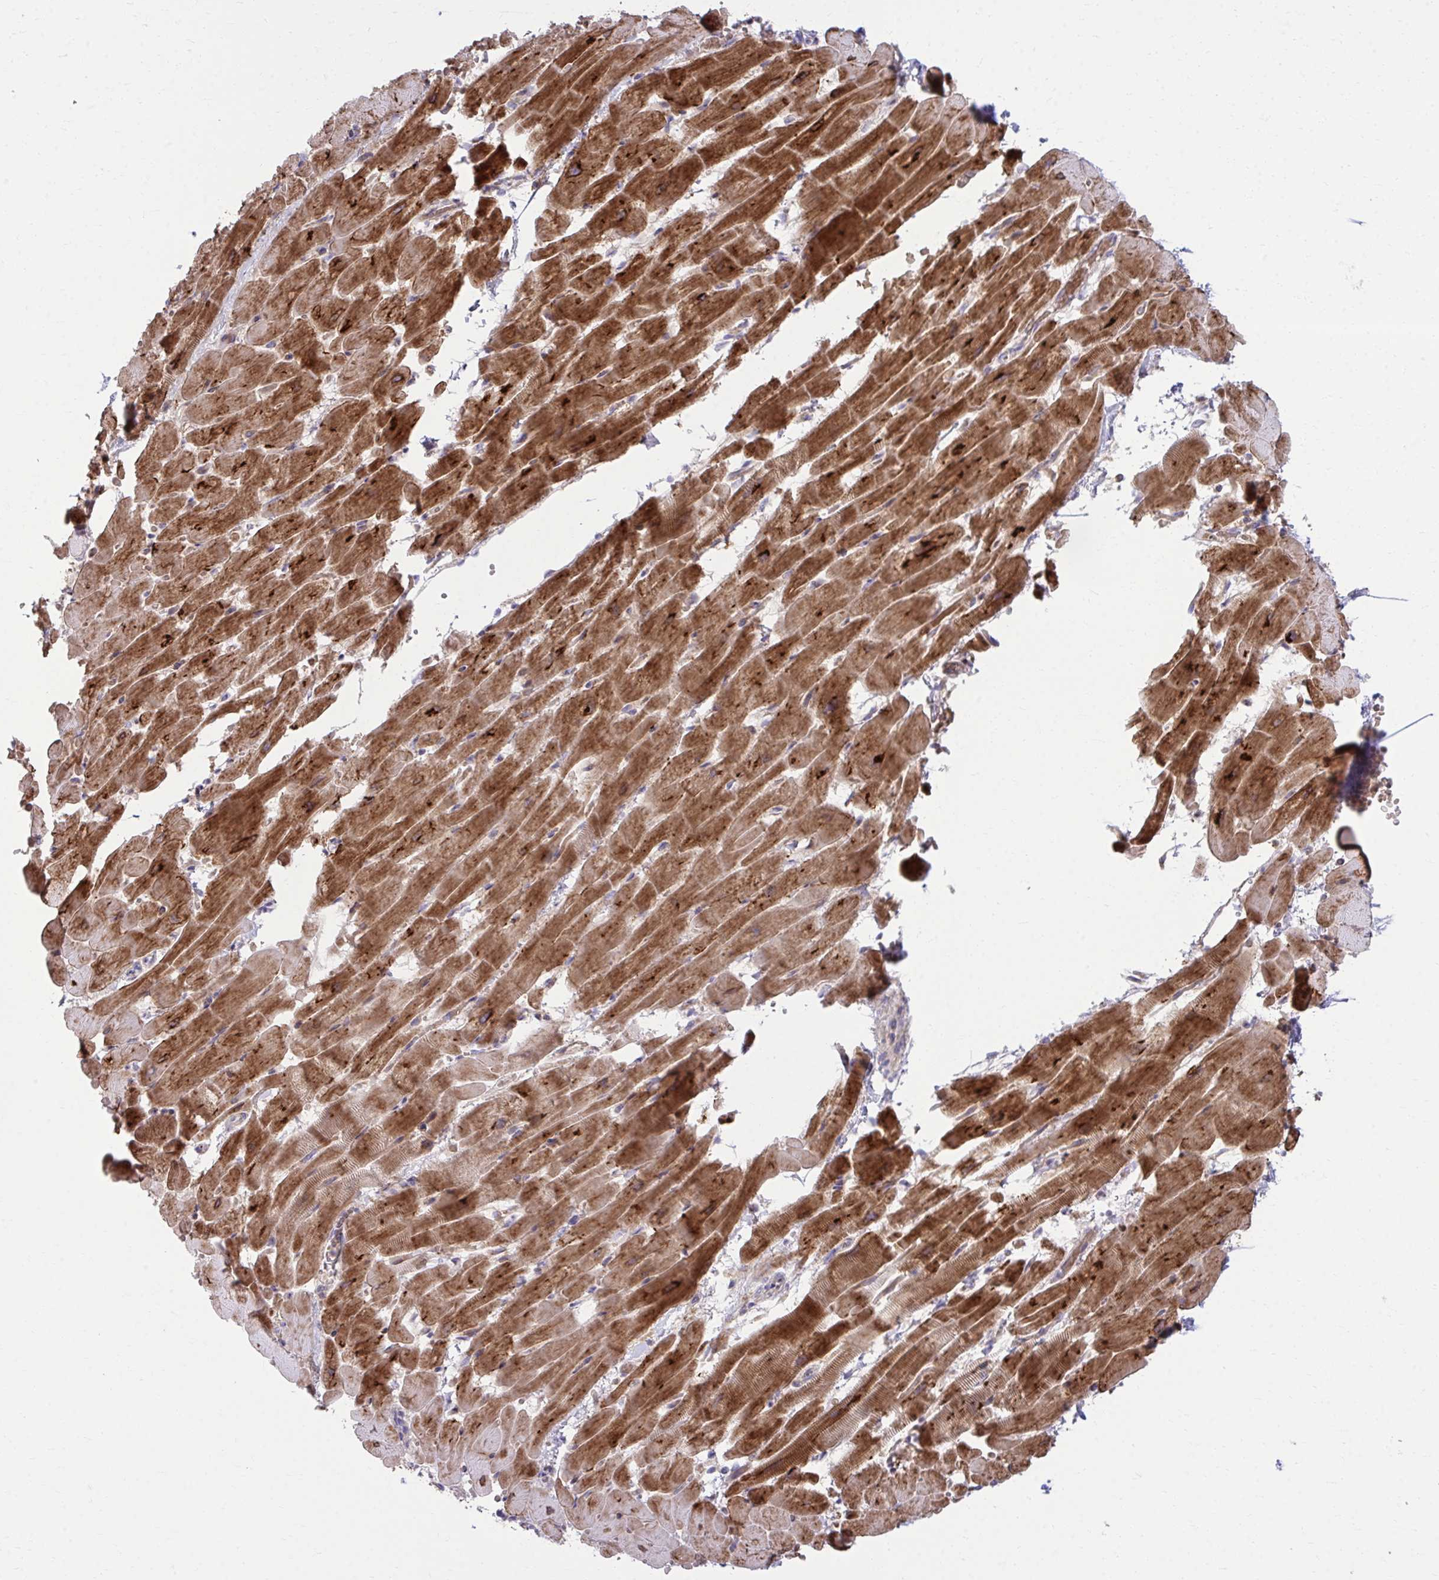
{"staining": {"intensity": "strong", "quantity": ">75%", "location": "cytoplasmic/membranous"}, "tissue": "heart muscle", "cell_type": "Cardiomyocytes", "image_type": "normal", "snomed": [{"axis": "morphology", "description": "Normal tissue, NOS"}, {"axis": "topography", "description": "Heart"}], "caption": "Immunohistochemistry (IHC) photomicrograph of normal human heart muscle stained for a protein (brown), which shows high levels of strong cytoplasmic/membranous positivity in approximately >75% of cardiomyocytes.", "gene": "C16orf54", "patient": {"sex": "male", "age": 37}}